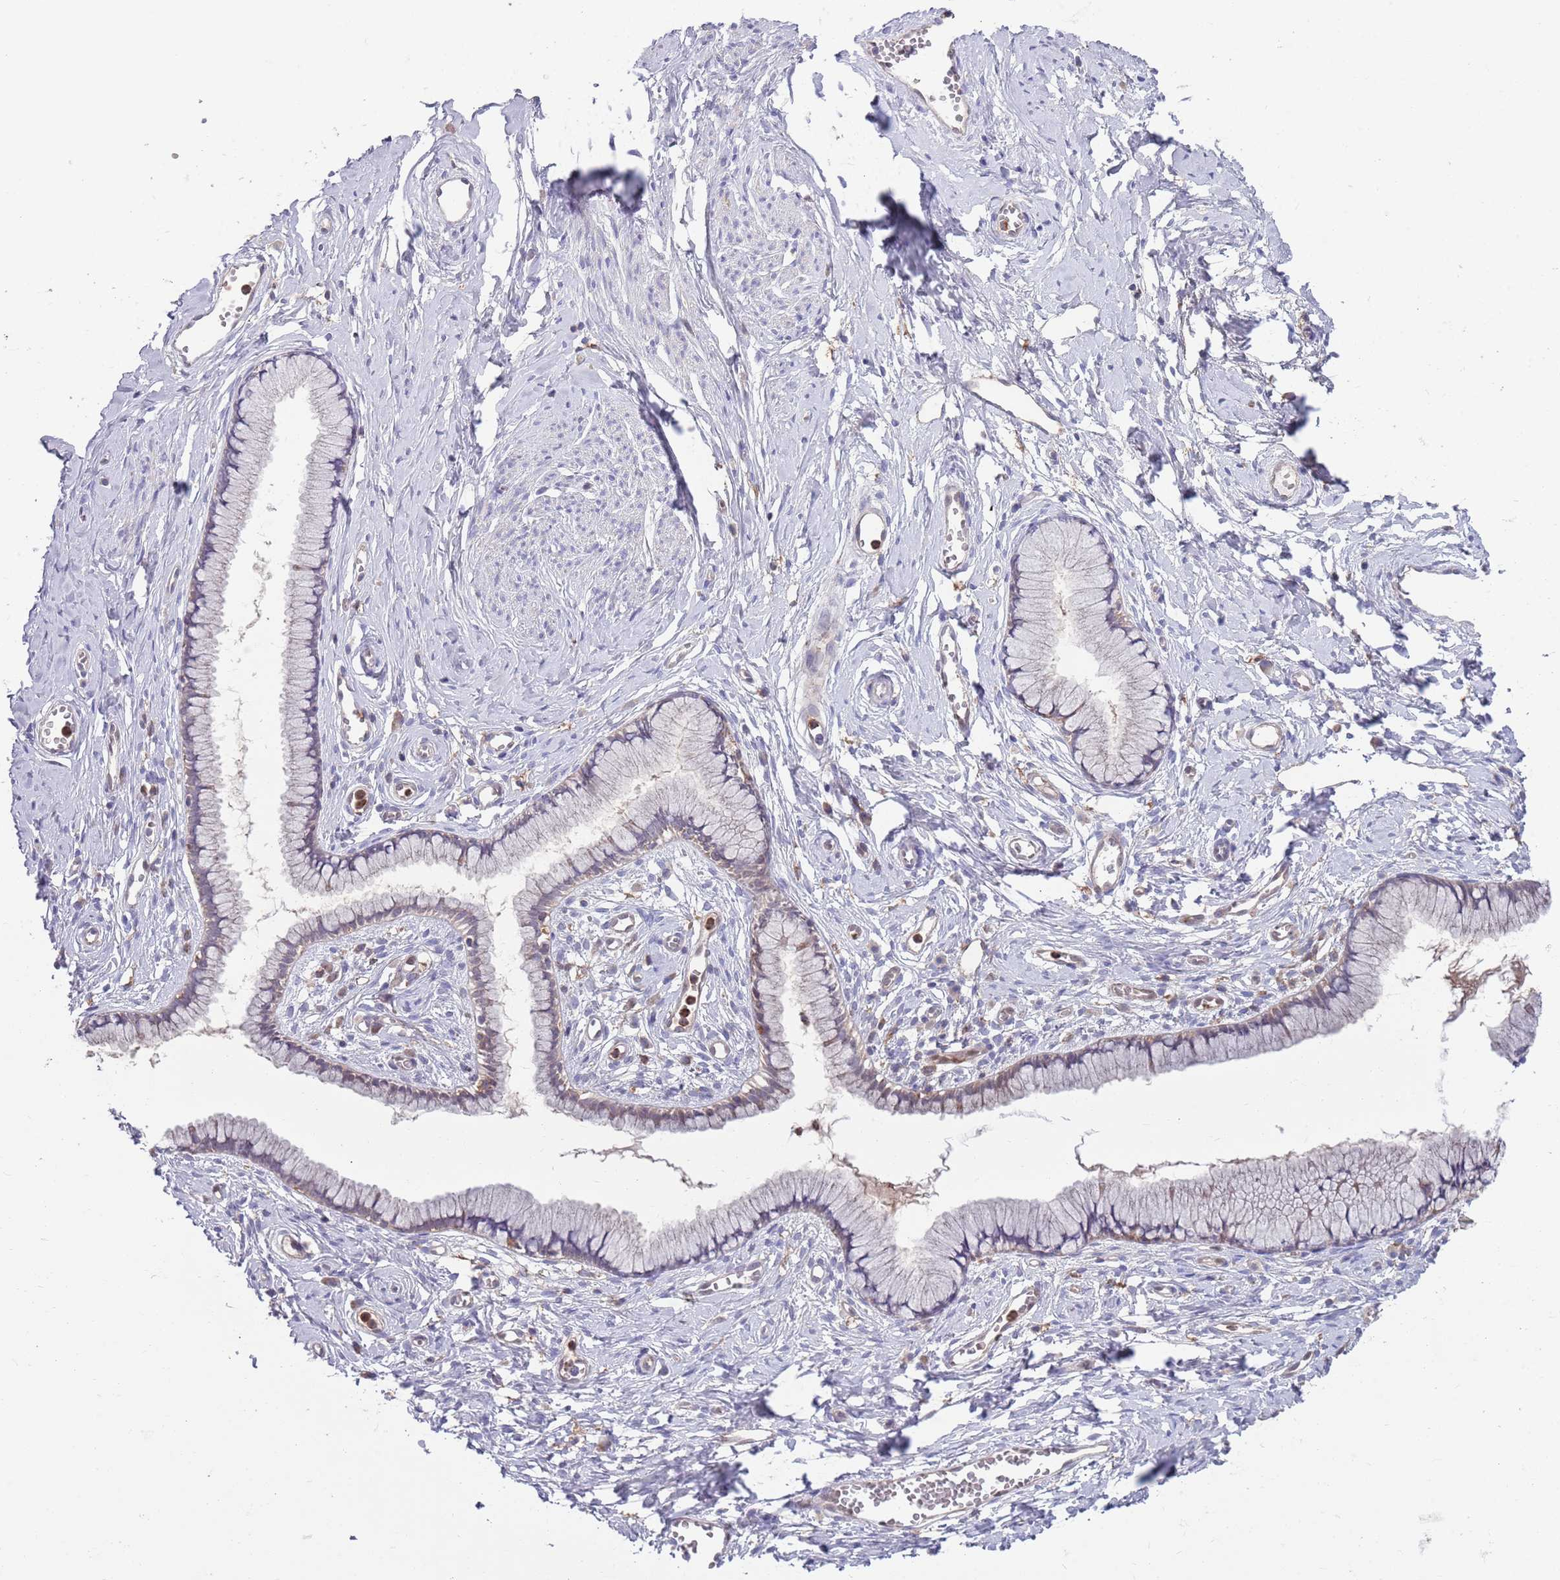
{"staining": {"intensity": "weak", "quantity": "<25%", "location": "cytoplasmic/membranous"}, "tissue": "cervix", "cell_type": "Glandular cells", "image_type": "normal", "snomed": [{"axis": "morphology", "description": "Normal tissue, NOS"}, {"axis": "topography", "description": "Cervix"}], "caption": "IHC photomicrograph of normal cervix: cervix stained with DAB (3,3'-diaminobenzidine) shows no significant protein staining in glandular cells. The staining was performed using DAB to visualize the protein expression in brown, while the nuclei were stained in blue with hematoxylin (Magnification: 20x).", "gene": "DDT", "patient": {"sex": "female", "age": 40}}